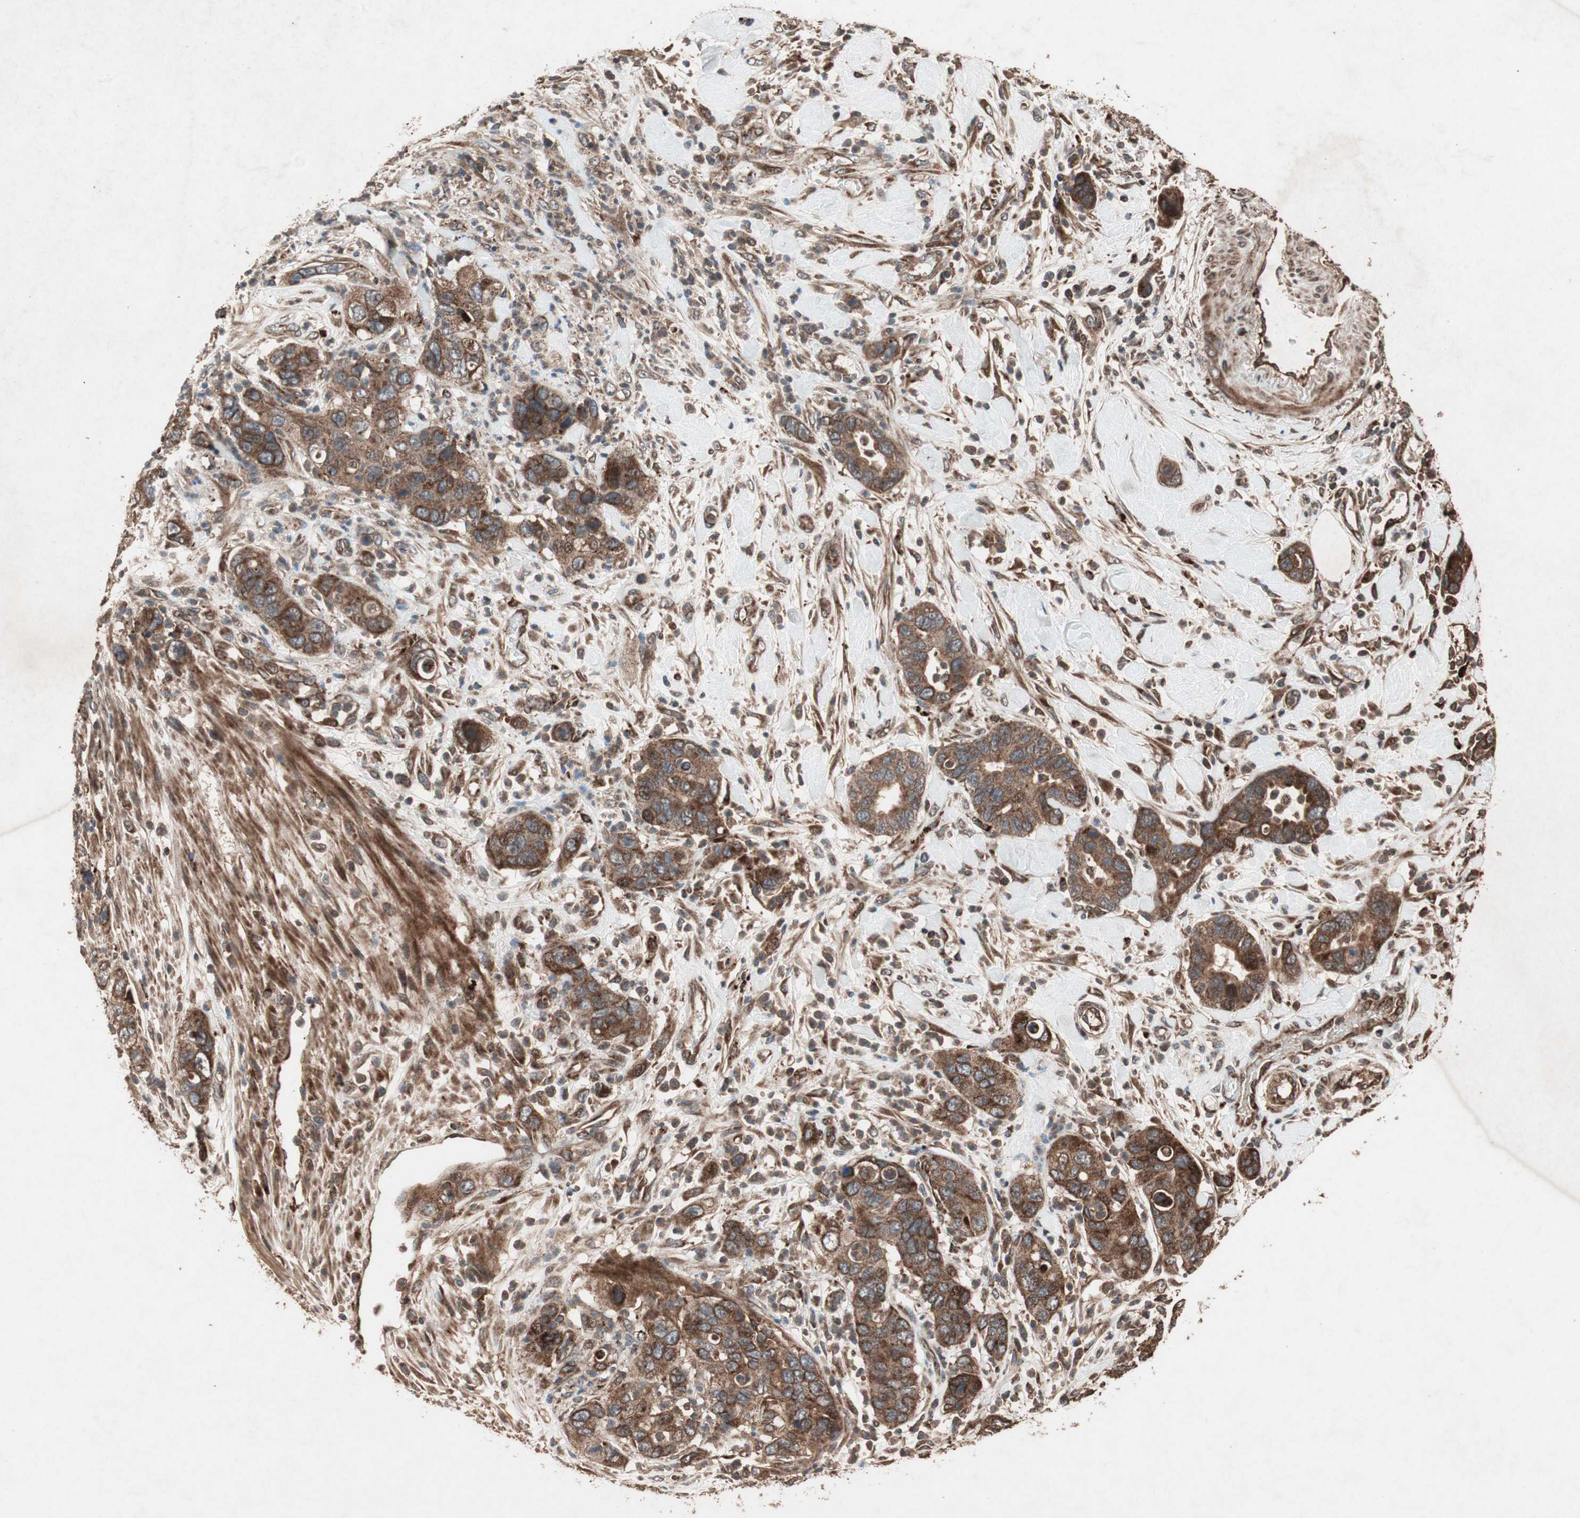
{"staining": {"intensity": "strong", "quantity": ">75%", "location": "cytoplasmic/membranous"}, "tissue": "pancreatic cancer", "cell_type": "Tumor cells", "image_type": "cancer", "snomed": [{"axis": "morphology", "description": "Adenocarcinoma, NOS"}, {"axis": "topography", "description": "Pancreas"}], "caption": "Pancreatic adenocarcinoma stained with a protein marker reveals strong staining in tumor cells.", "gene": "RAB1A", "patient": {"sex": "female", "age": 71}}